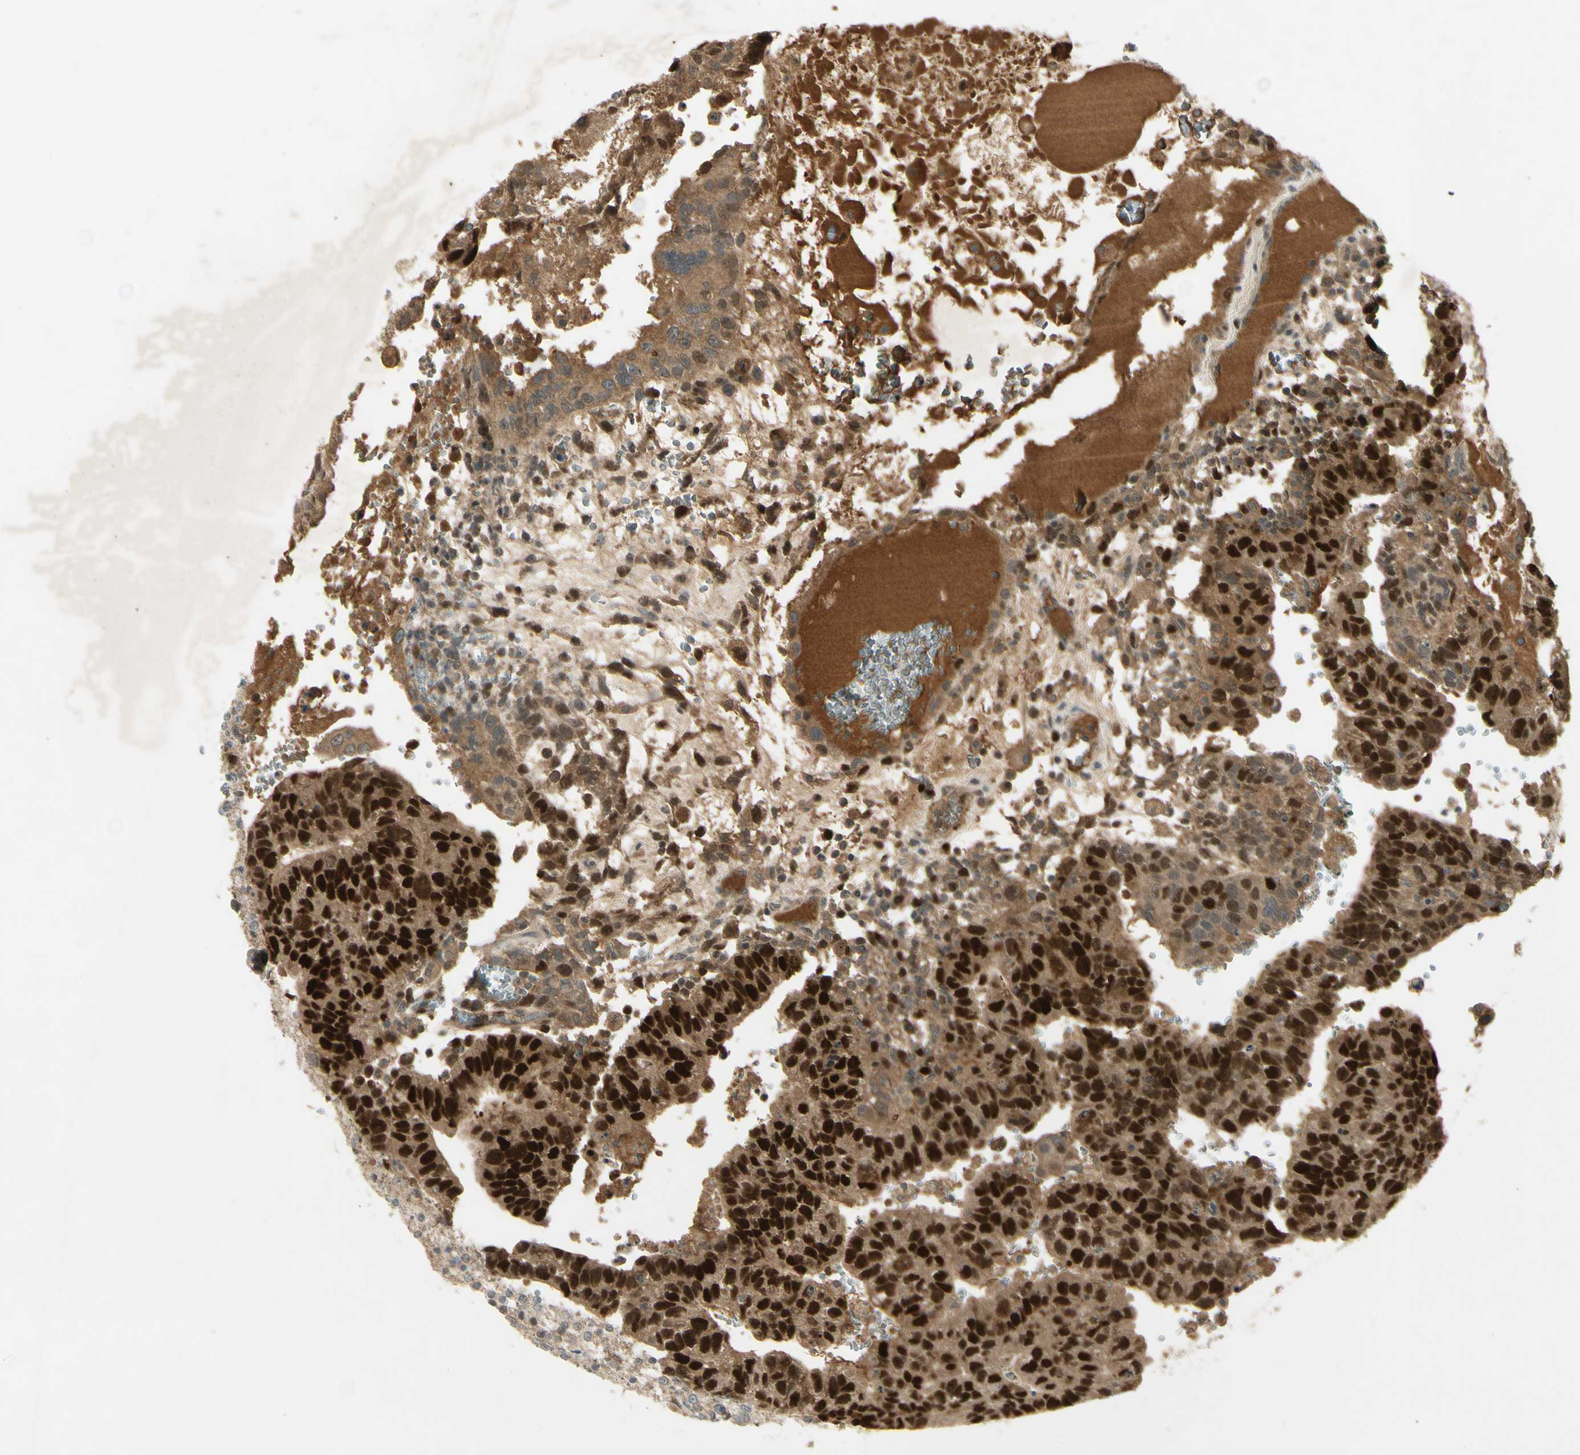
{"staining": {"intensity": "strong", "quantity": ">75%", "location": "nuclear"}, "tissue": "testis cancer", "cell_type": "Tumor cells", "image_type": "cancer", "snomed": [{"axis": "morphology", "description": "Seminoma, NOS"}, {"axis": "morphology", "description": "Carcinoma, Embryonal, NOS"}, {"axis": "topography", "description": "Testis"}], "caption": "Testis embryonal carcinoma stained for a protein (brown) exhibits strong nuclear positive positivity in approximately >75% of tumor cells.", "gene": "RAD18", "patient": {"sex": "male", "age": 52}}